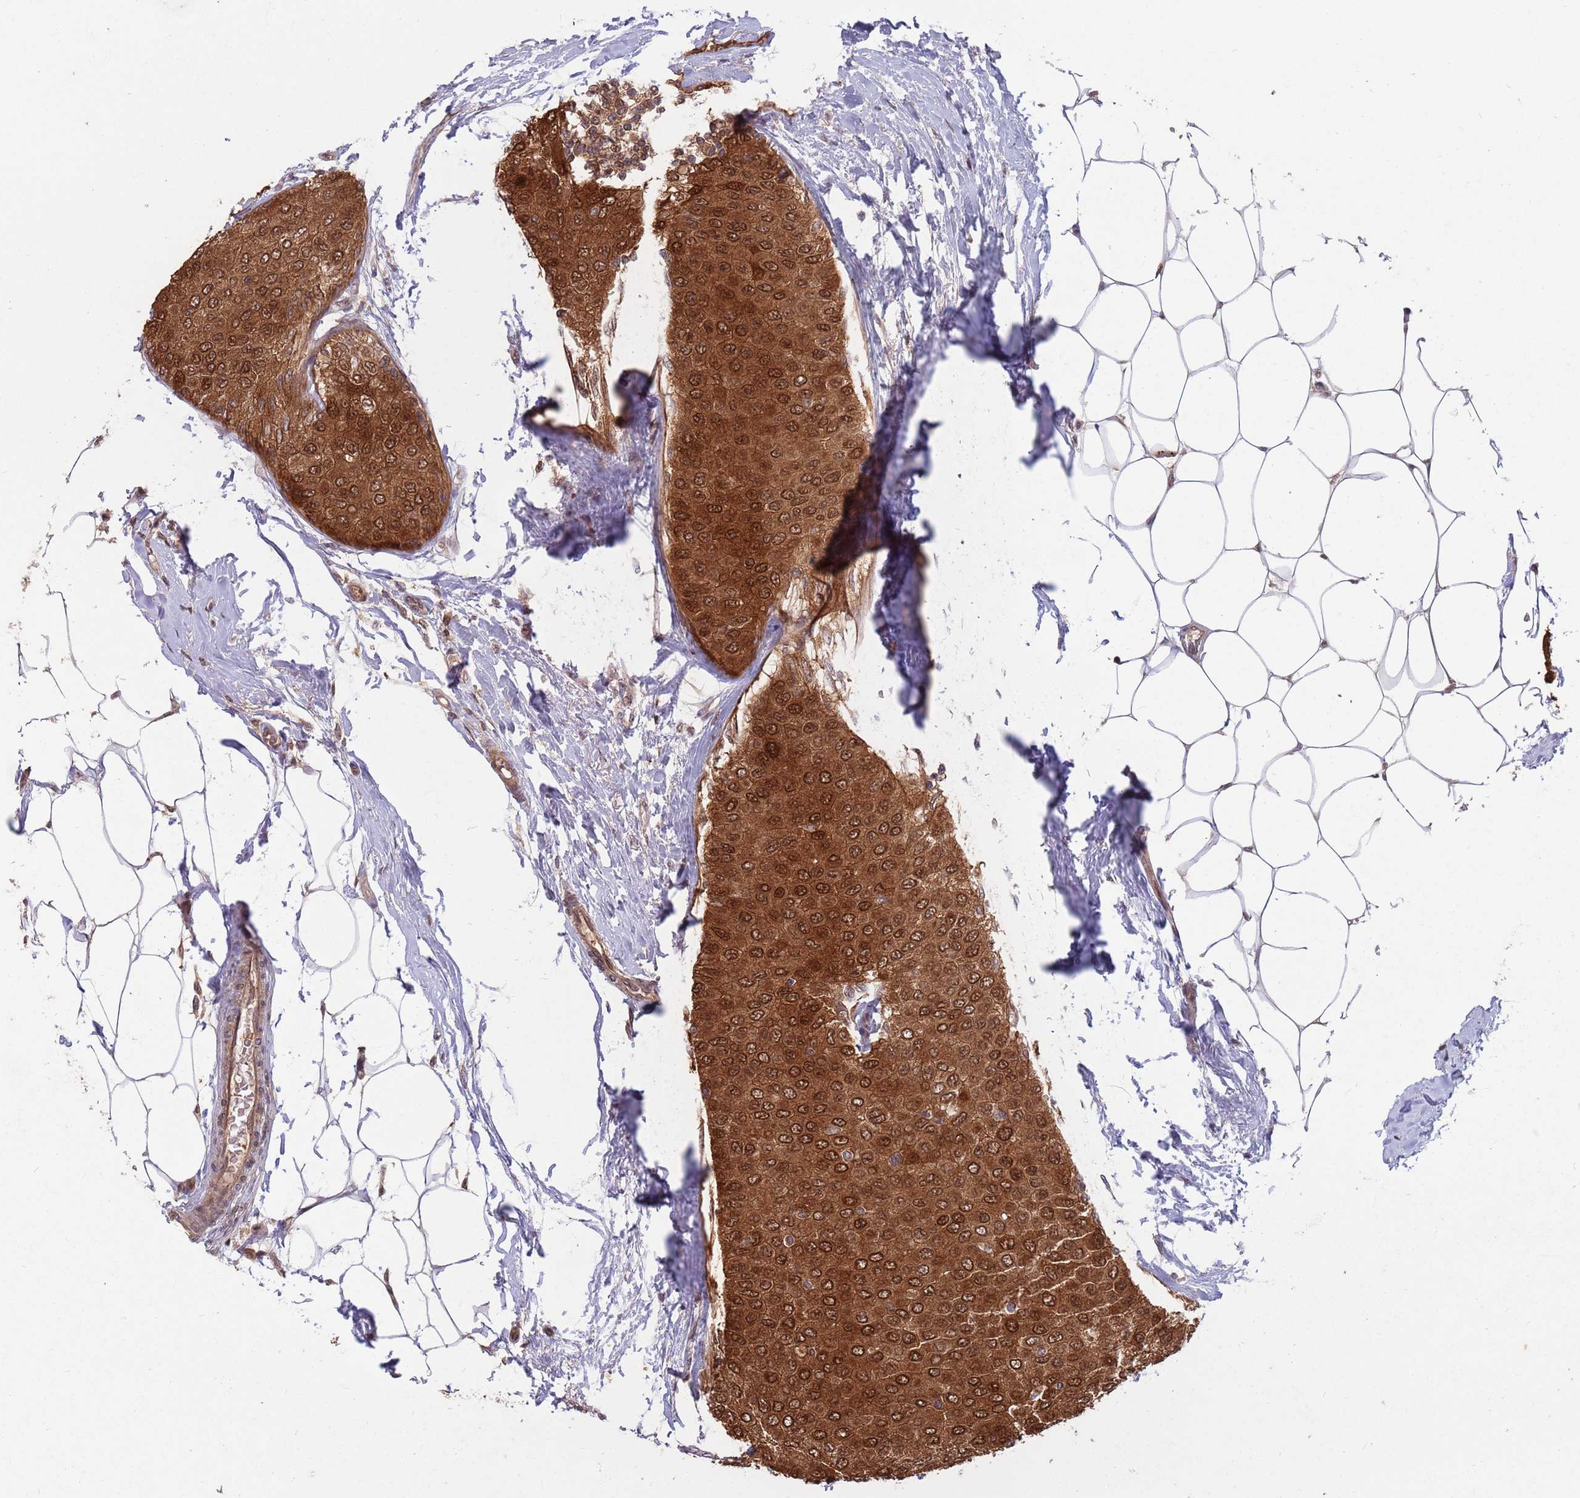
{"staining": {"intensity": "strong", "quantity": ">75%", "location": "cytoplasmic/membranous,nuclear"}, "tissue": "breast cancer", "cell_type": "Tumor cells", "image_type": "cancer", "snomed": [{"axis": "morphology", "description": "Duct carcinoma"}, {"axis": "topography", "description": "Breast"}], "caption": "Breast infiltrating ductal carcinoma stained for a protein (brown) demonstrates strong cytoplasmic/membranous and nuclear positive expression in approximately >75% of tumor cells.", "gene": "SALL1", "patient": {"sex": "female", "age": 72}}